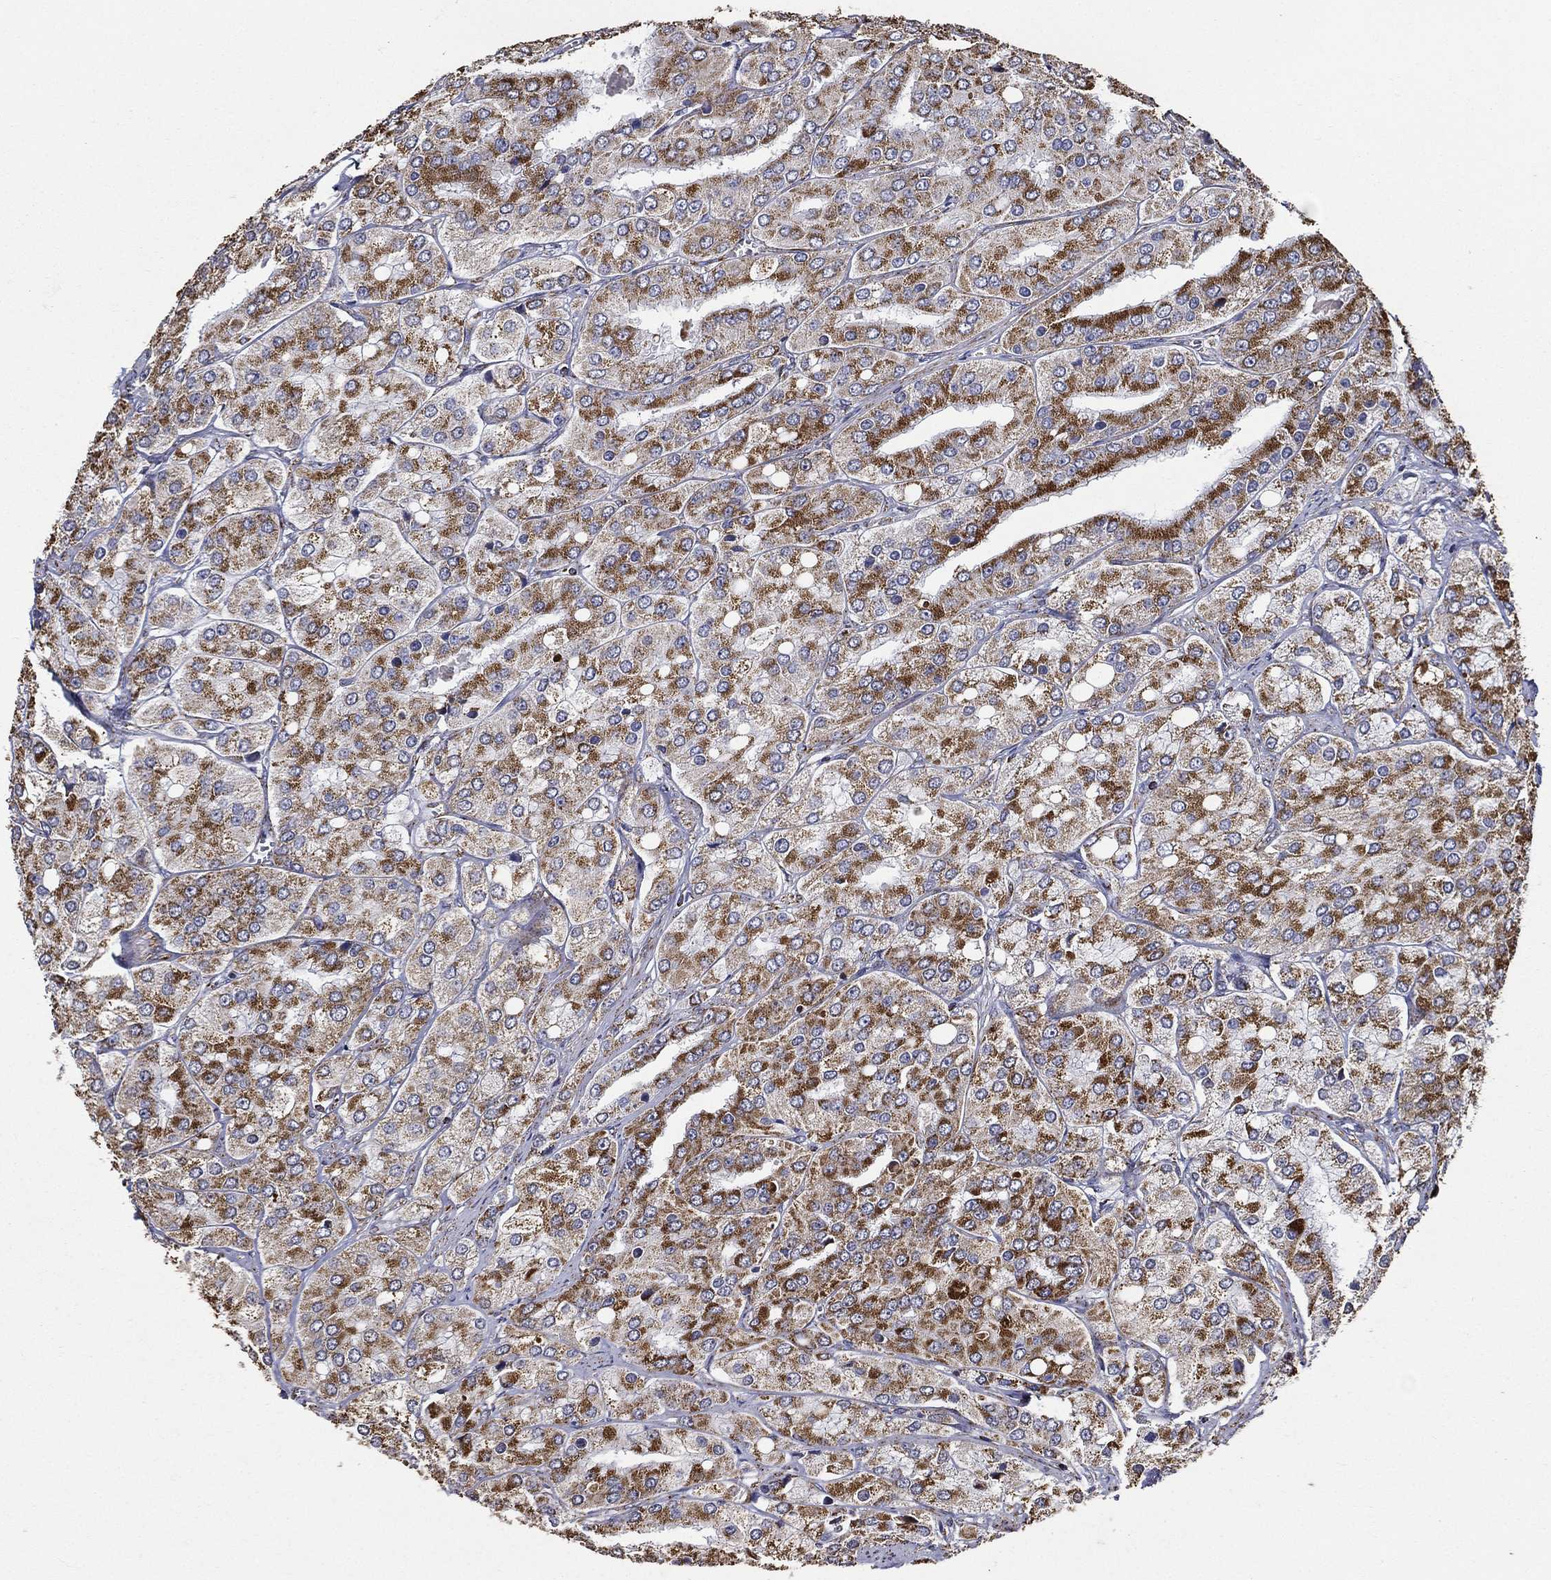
{"staining": {"intensity": "moderate", "quantity": ">75%", "location": "cytoplasmic/membranous"}, "tissue": "prostate cancer", "cell_type": "Tumor cells", "image_type": "cancer", "snomed": [{"axis": "morphology", "description": "Adenocarcinoma, Low grade"}, {"axis": "topography", "description": "Prostate"}], "caption": "Prostate low-grade adenocarcinoma was stained to show a protein in brown. There is medium levels of moderate cytoplasmic/membranous positivity in approximately >75% of tumor cells.", "gene": "NDUFAB1", "patient": {"sex": "male", "age": 69}}